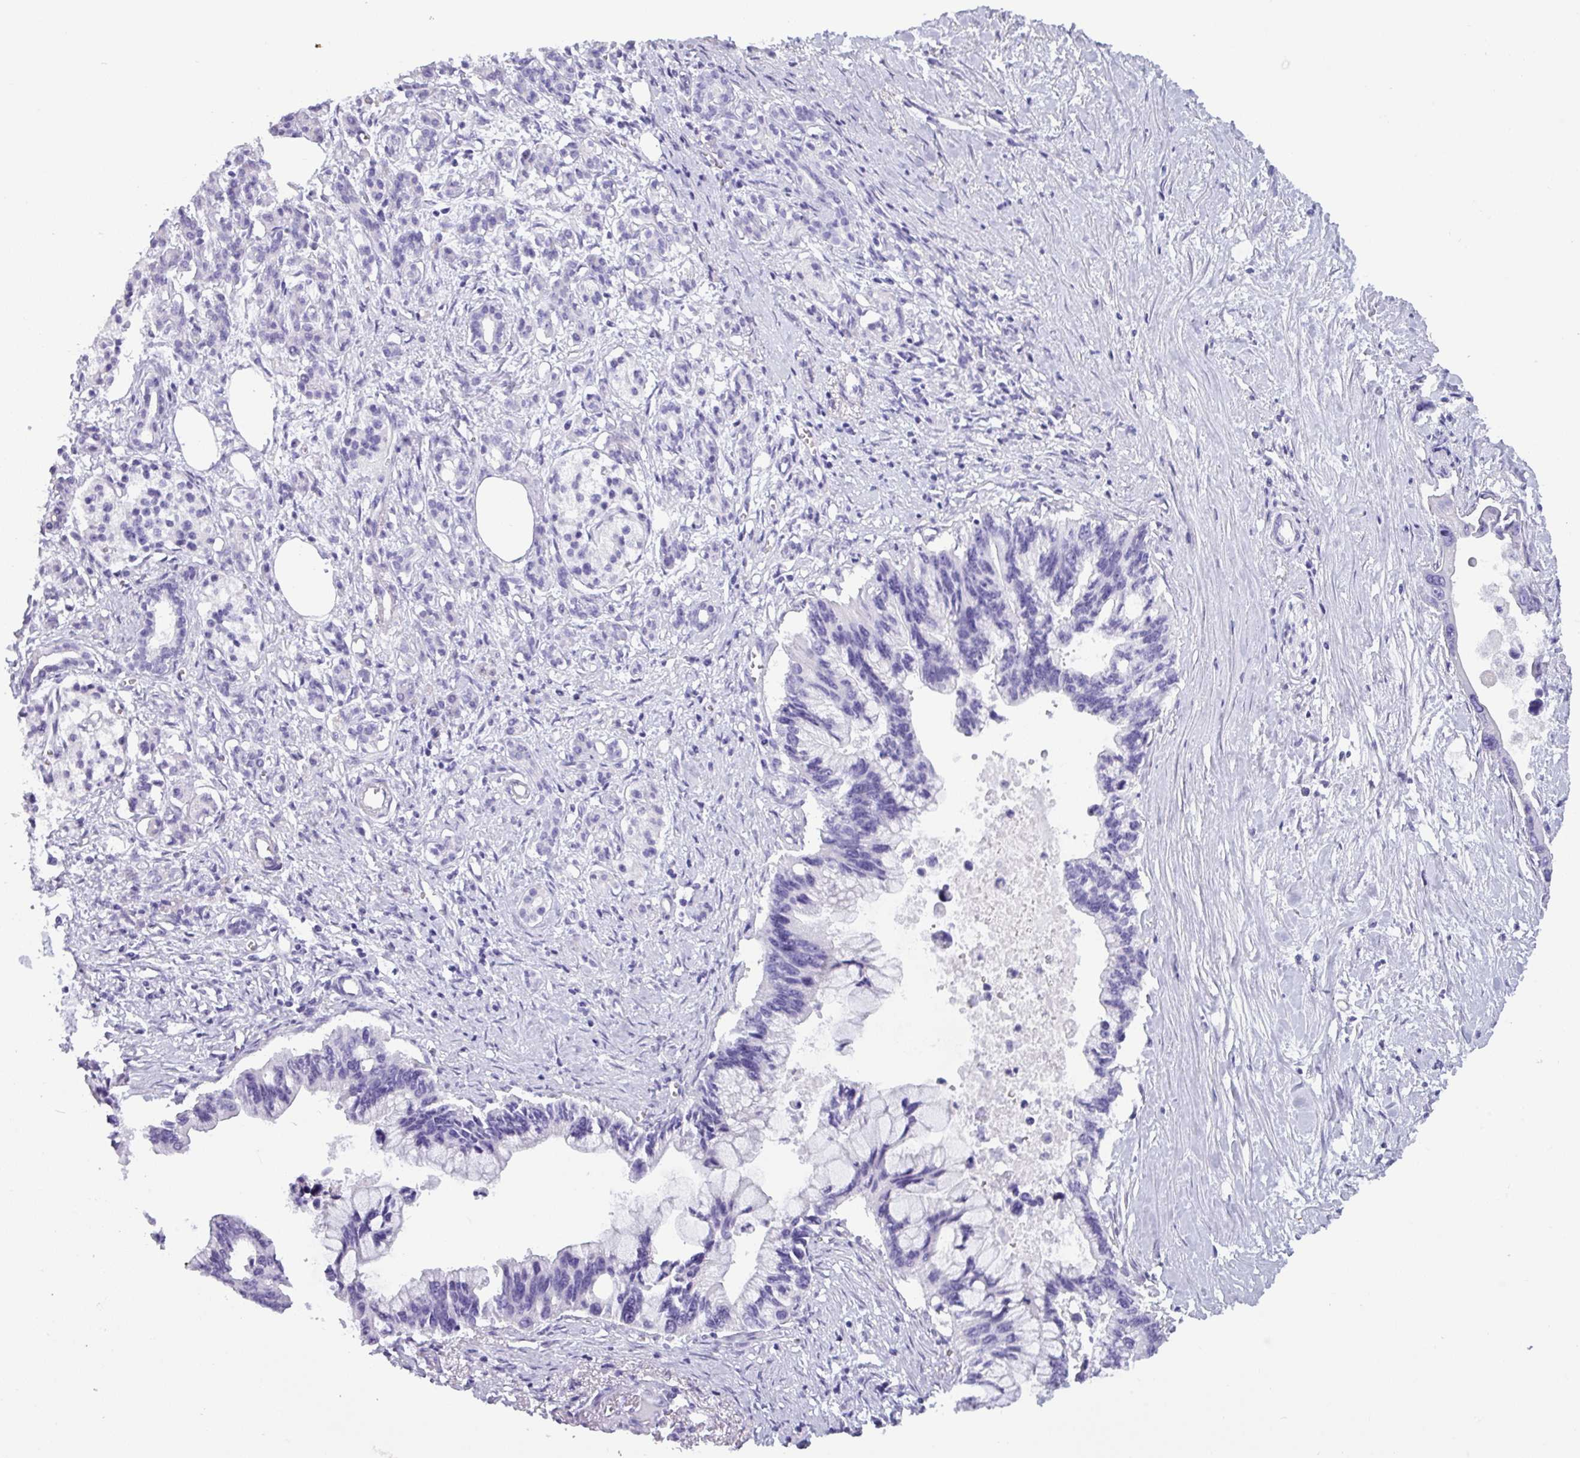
{"staining": {"intensity": "negative", "quantity": "none", "location": "none"}, "tissue": "pancreatic cancer", "cell_type": "Tumor cells", "image_type": "cancer", "snomed": [{"axis": "morphology", "description": "Adenocarcinoma, NOS"}, {"axis": "topography", "description": "Pancreas"}], "caption": "Tumor cells show no significant protein staining in pancreatic adenocarcinoma.", "gene": "CRYBB2", "patient": {"sex": "female", "age": 83}}